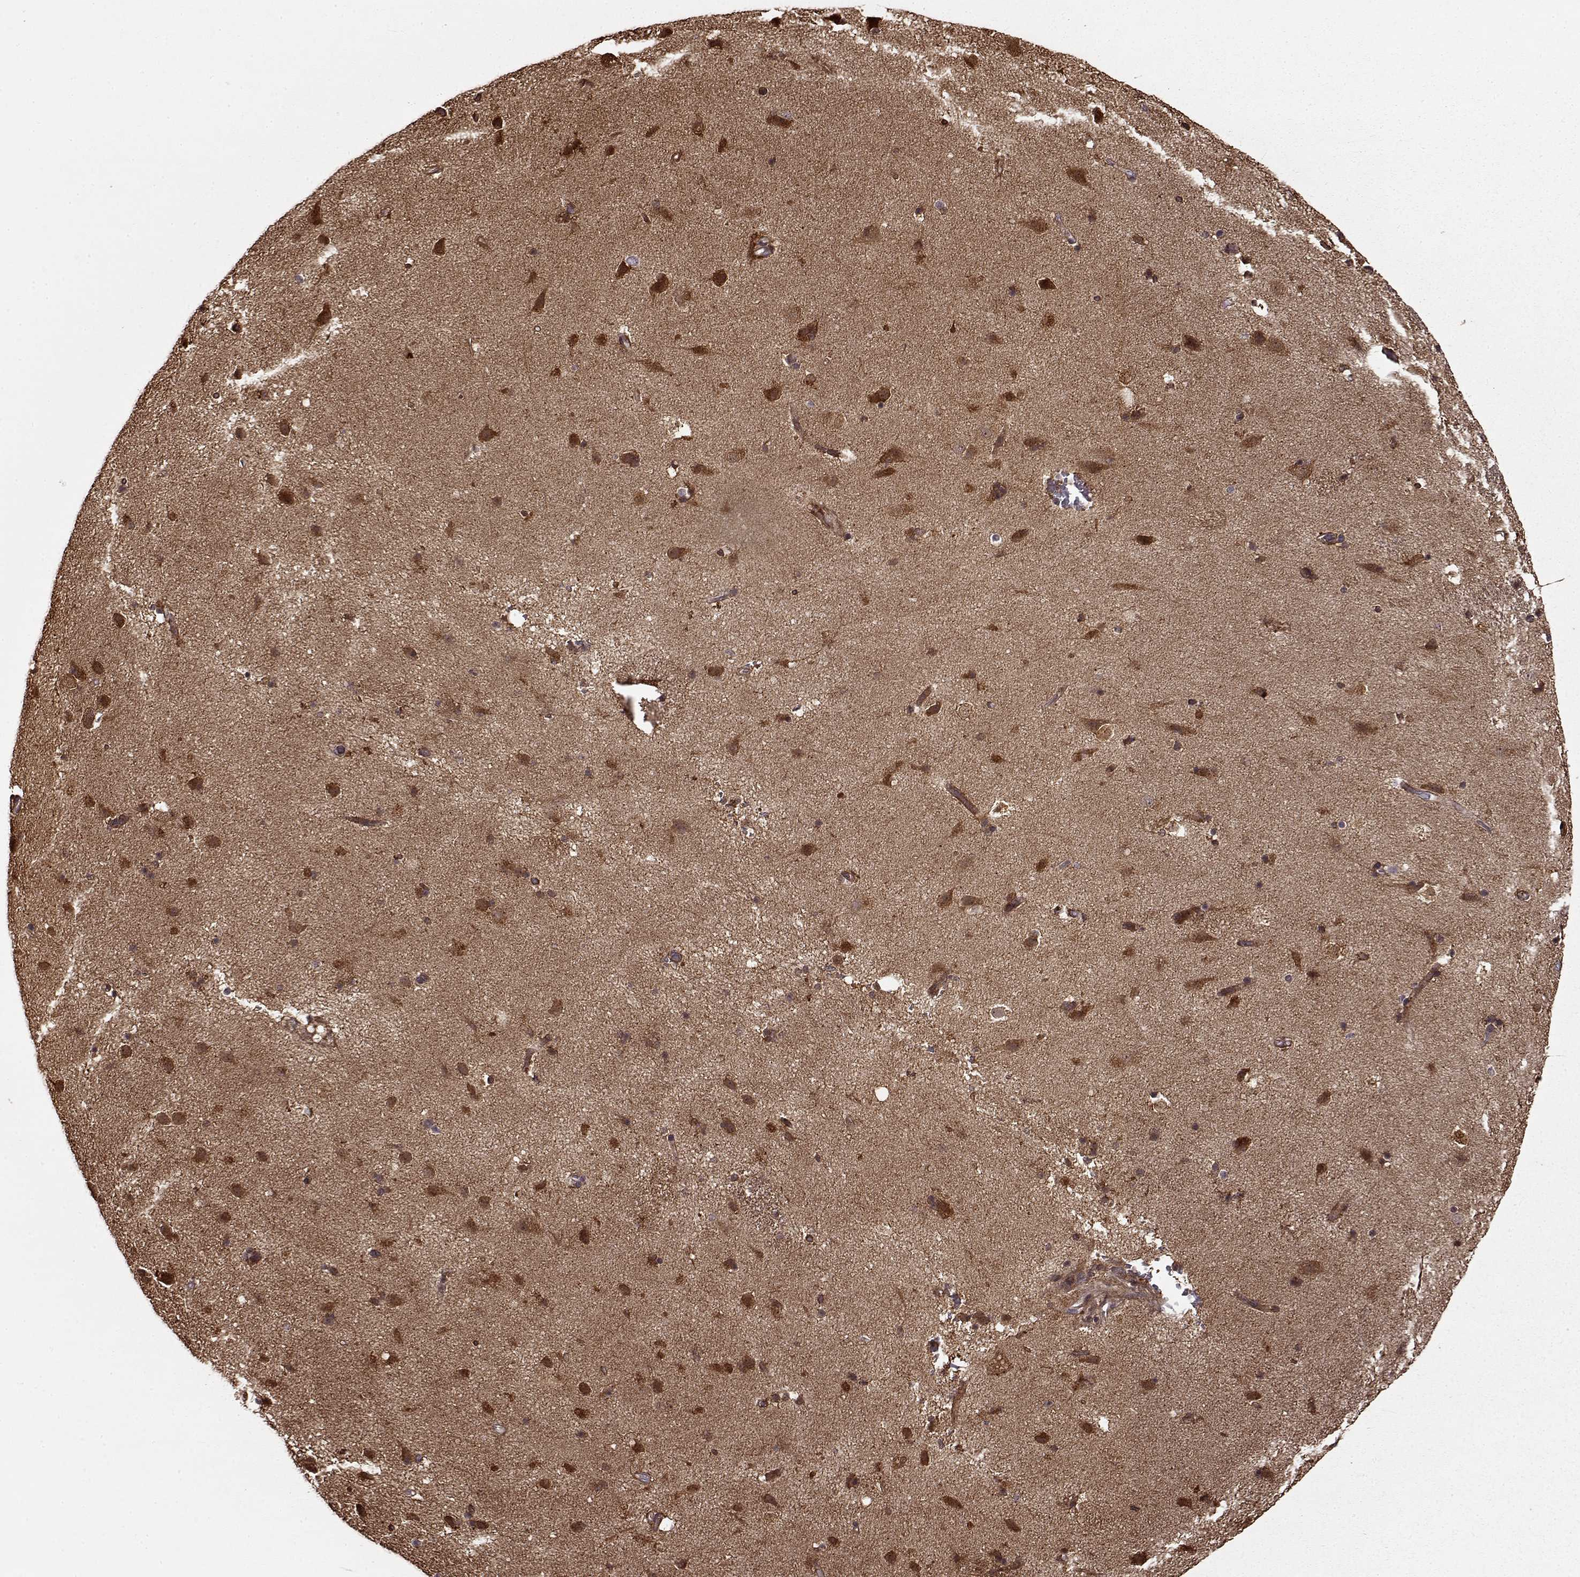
{"staining": {"intensity": "moderate", "quantity": "25%-75%", "location": "cytoplasmic/membranous"}, "tissue": "caudate", "cell_type": "Glial cells", "image_type": "normal", "snomed": [{"axis": "morphology", "description": "Normal tissue, NOS"}, {"axis": "topography", "description": "Lateral ventricle wall"}], "caption": "Protein expression analysis of normal caudate displays moderate cytoplasmic/membranous expression in about 25%-75% of glial cells.", "gene": "MAIP1", "patient": {"sex": "female", "age": 71}}